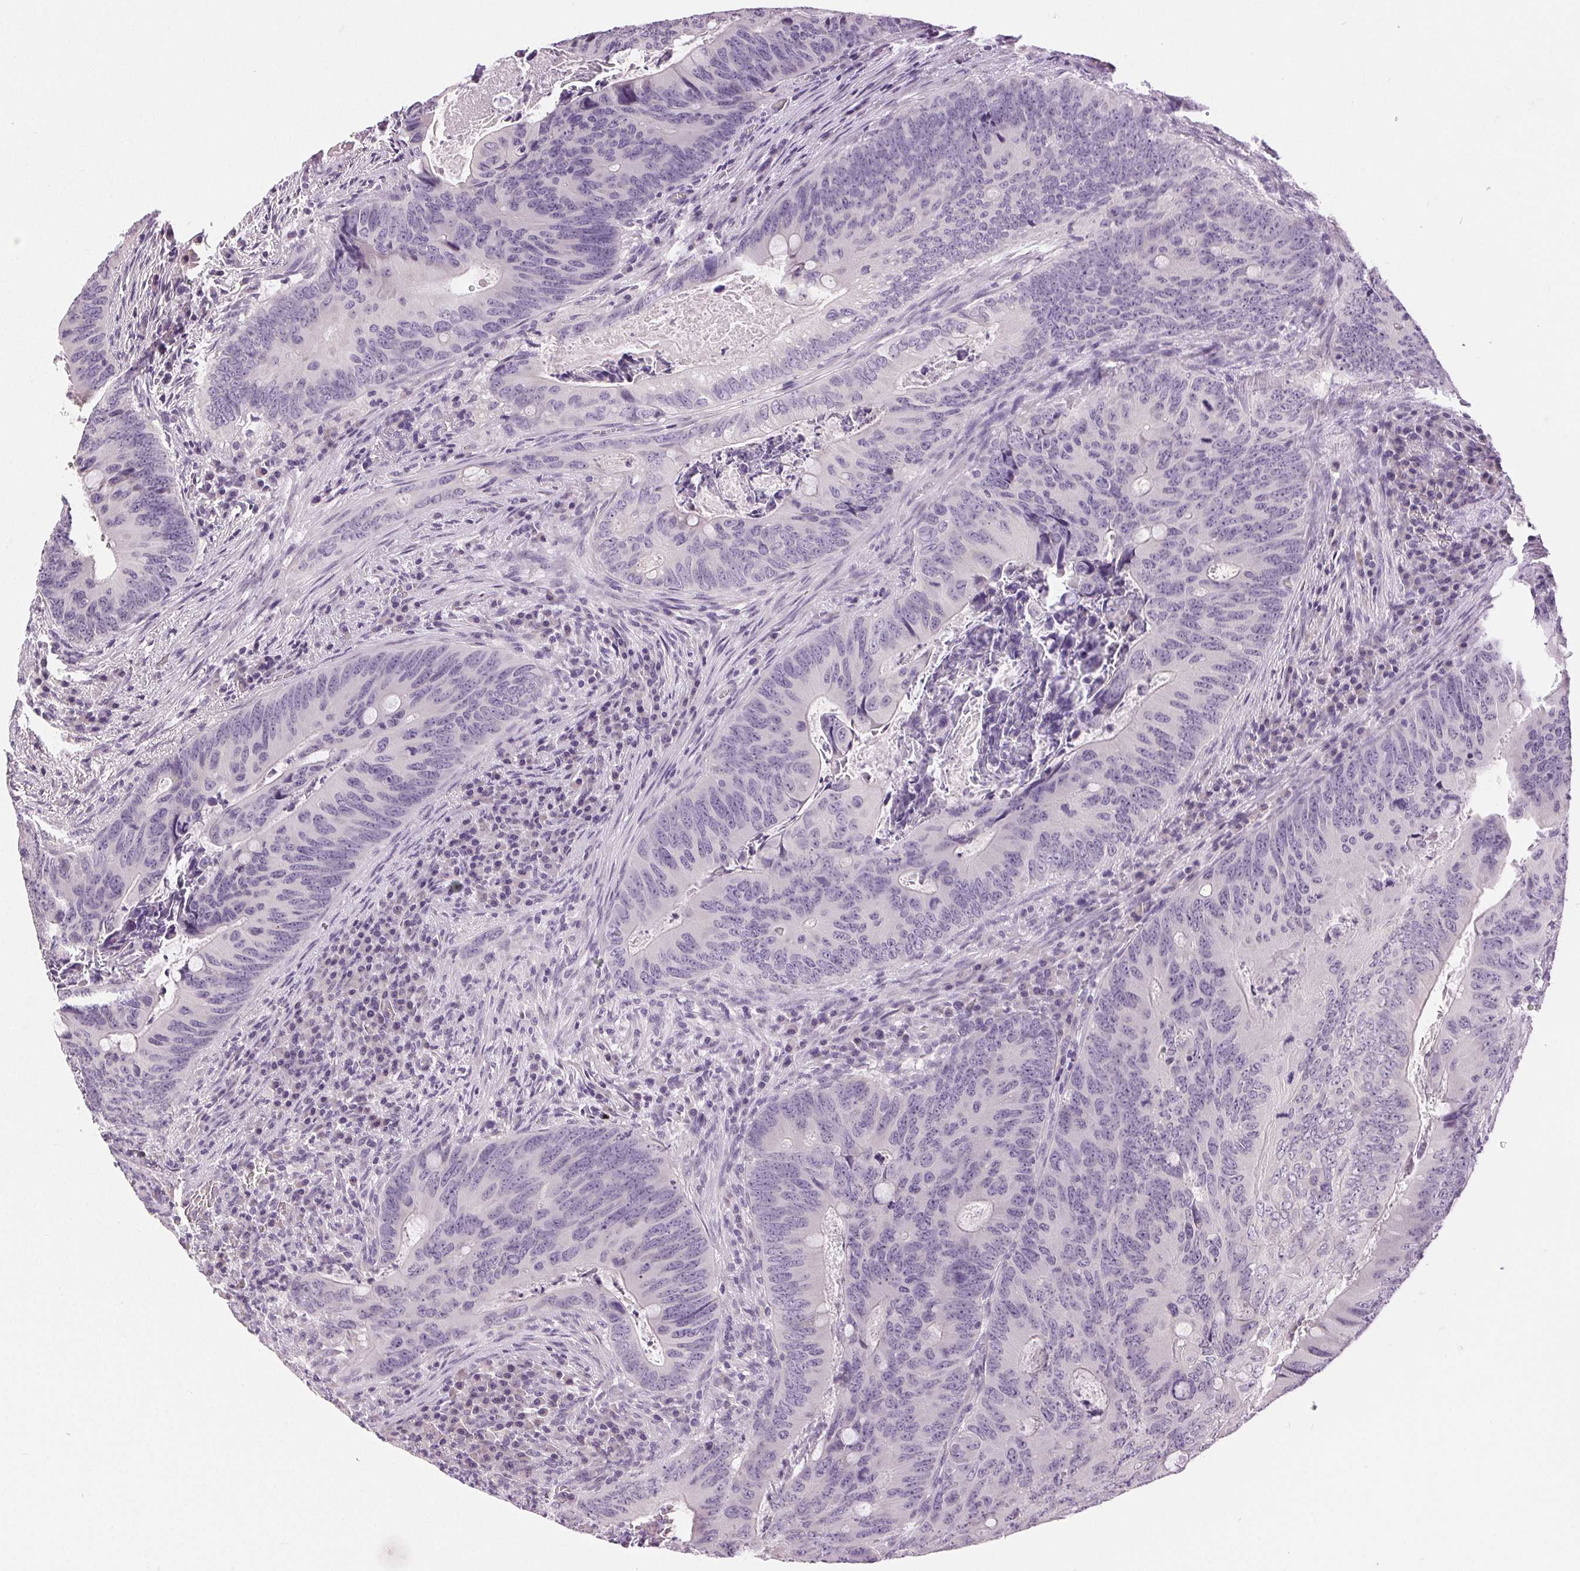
{"staining": {"intensity": "negative", "quantity": "none", "location": "none"}, "tissue": "colorectal cancer", "cell_type": "Tumor cells", "image_type": "cancer", "snomed": [{"axis": "morphology", "description": "Adenocarcinoma, NOS"}, {"axis": "topography", "description": "Colon"}], "caption": "The histopathology image displays no staining of tumor cells in colorectal cancer.", "gene": "DSG3", "patient": {"sex": "female", "age": 74}}